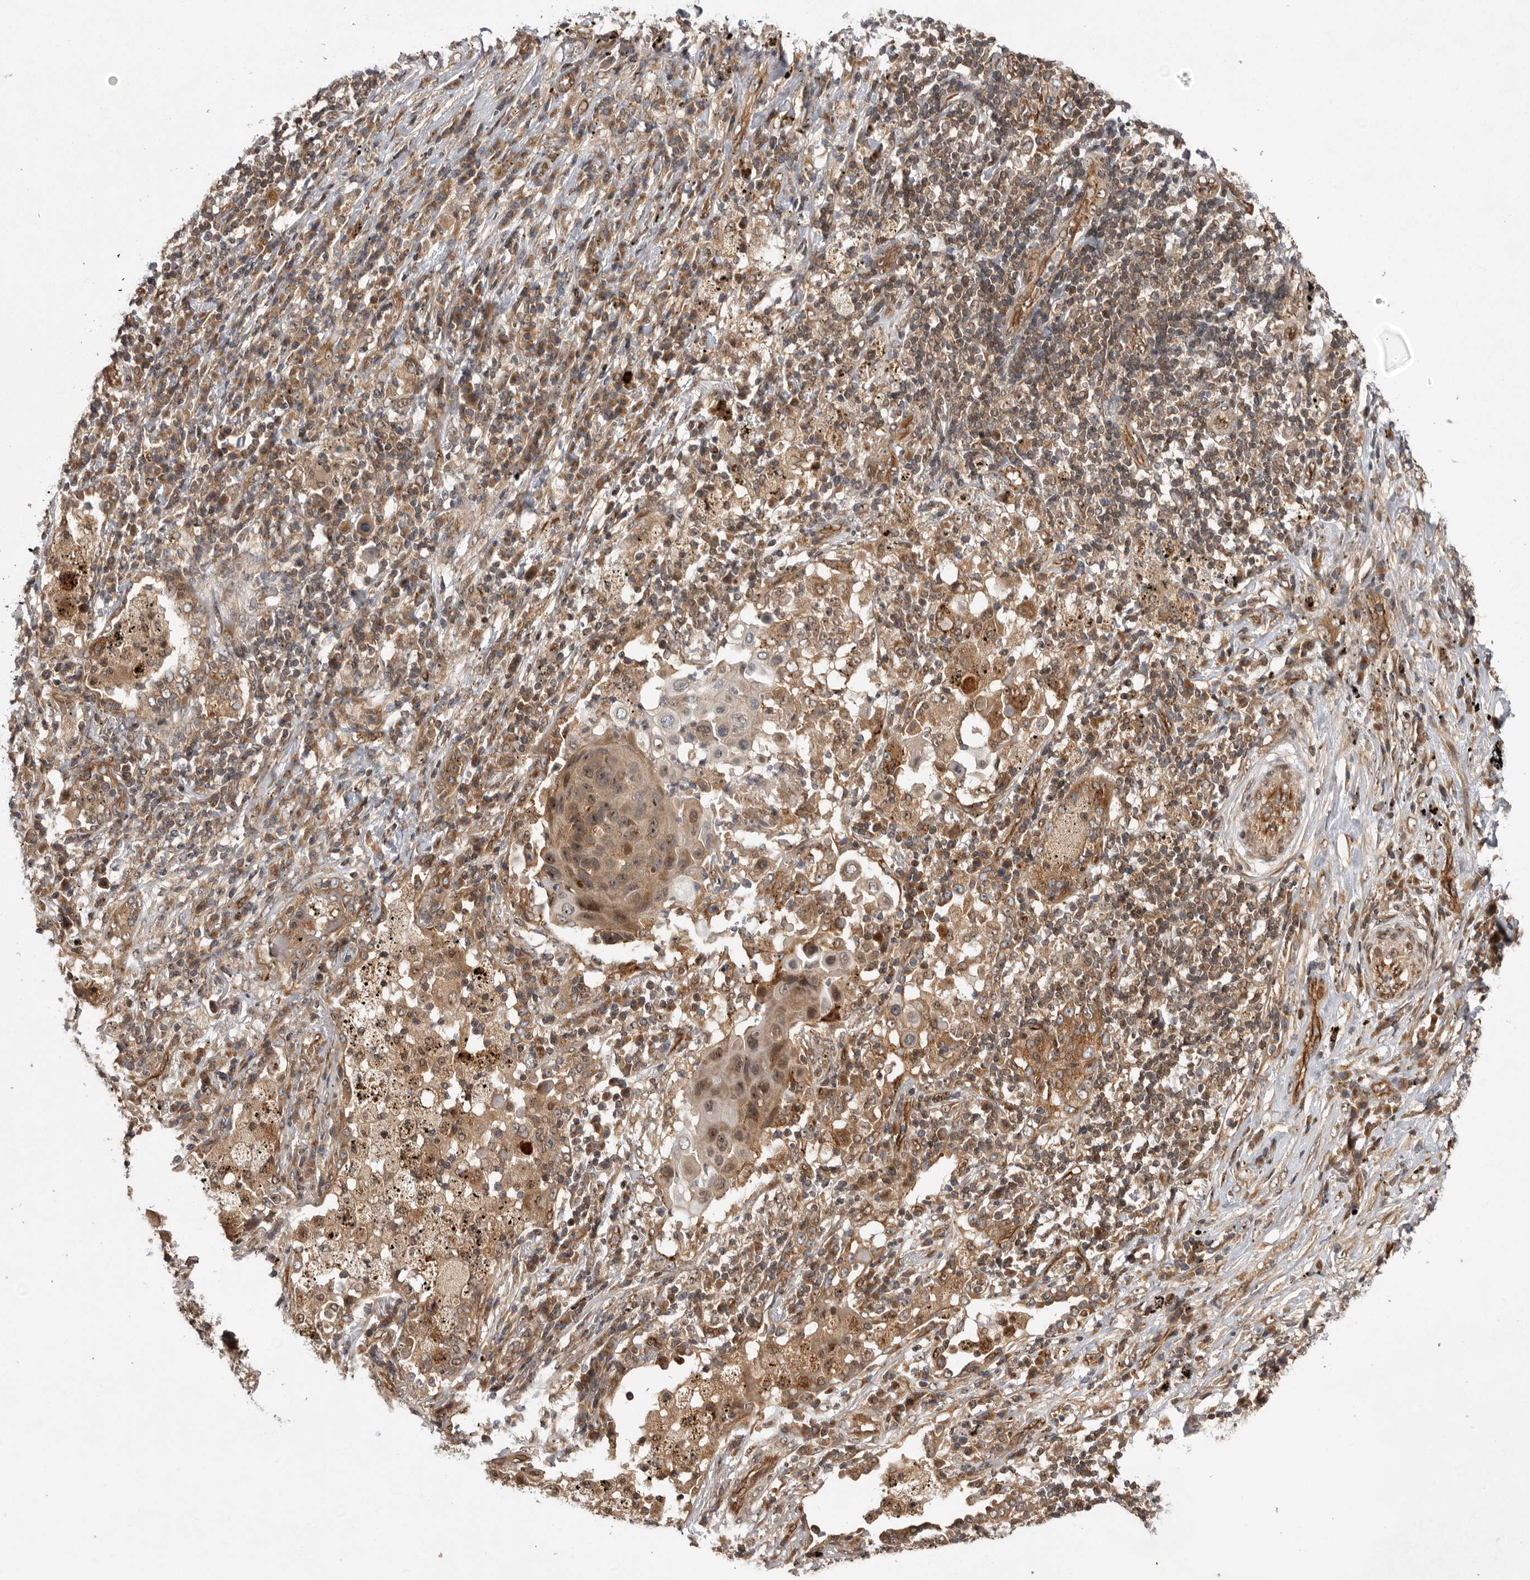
{"staining": {"intensity": "moderate", "quantity": ">75%", "location": "cytoplasmic/membranous,nuclear"}, "tissue": "lung cancer", "cell_type": "Tumor cells", "image_type": "cancer", "snomed": [{"axis": "morphology", "description": "Squamous cell carcinoma, NOS"}, {"axis": "topography", "description": "Lung"}], "caption": "Immunohistochemistry (IHC) of lung cancer shows medium levels of moderate cytoplasmic/membranous and nuclear positivity in approximately >75% of tumor cells.", "gene": "DHDDS", "patient": {"sex": "female", "age": 63}}